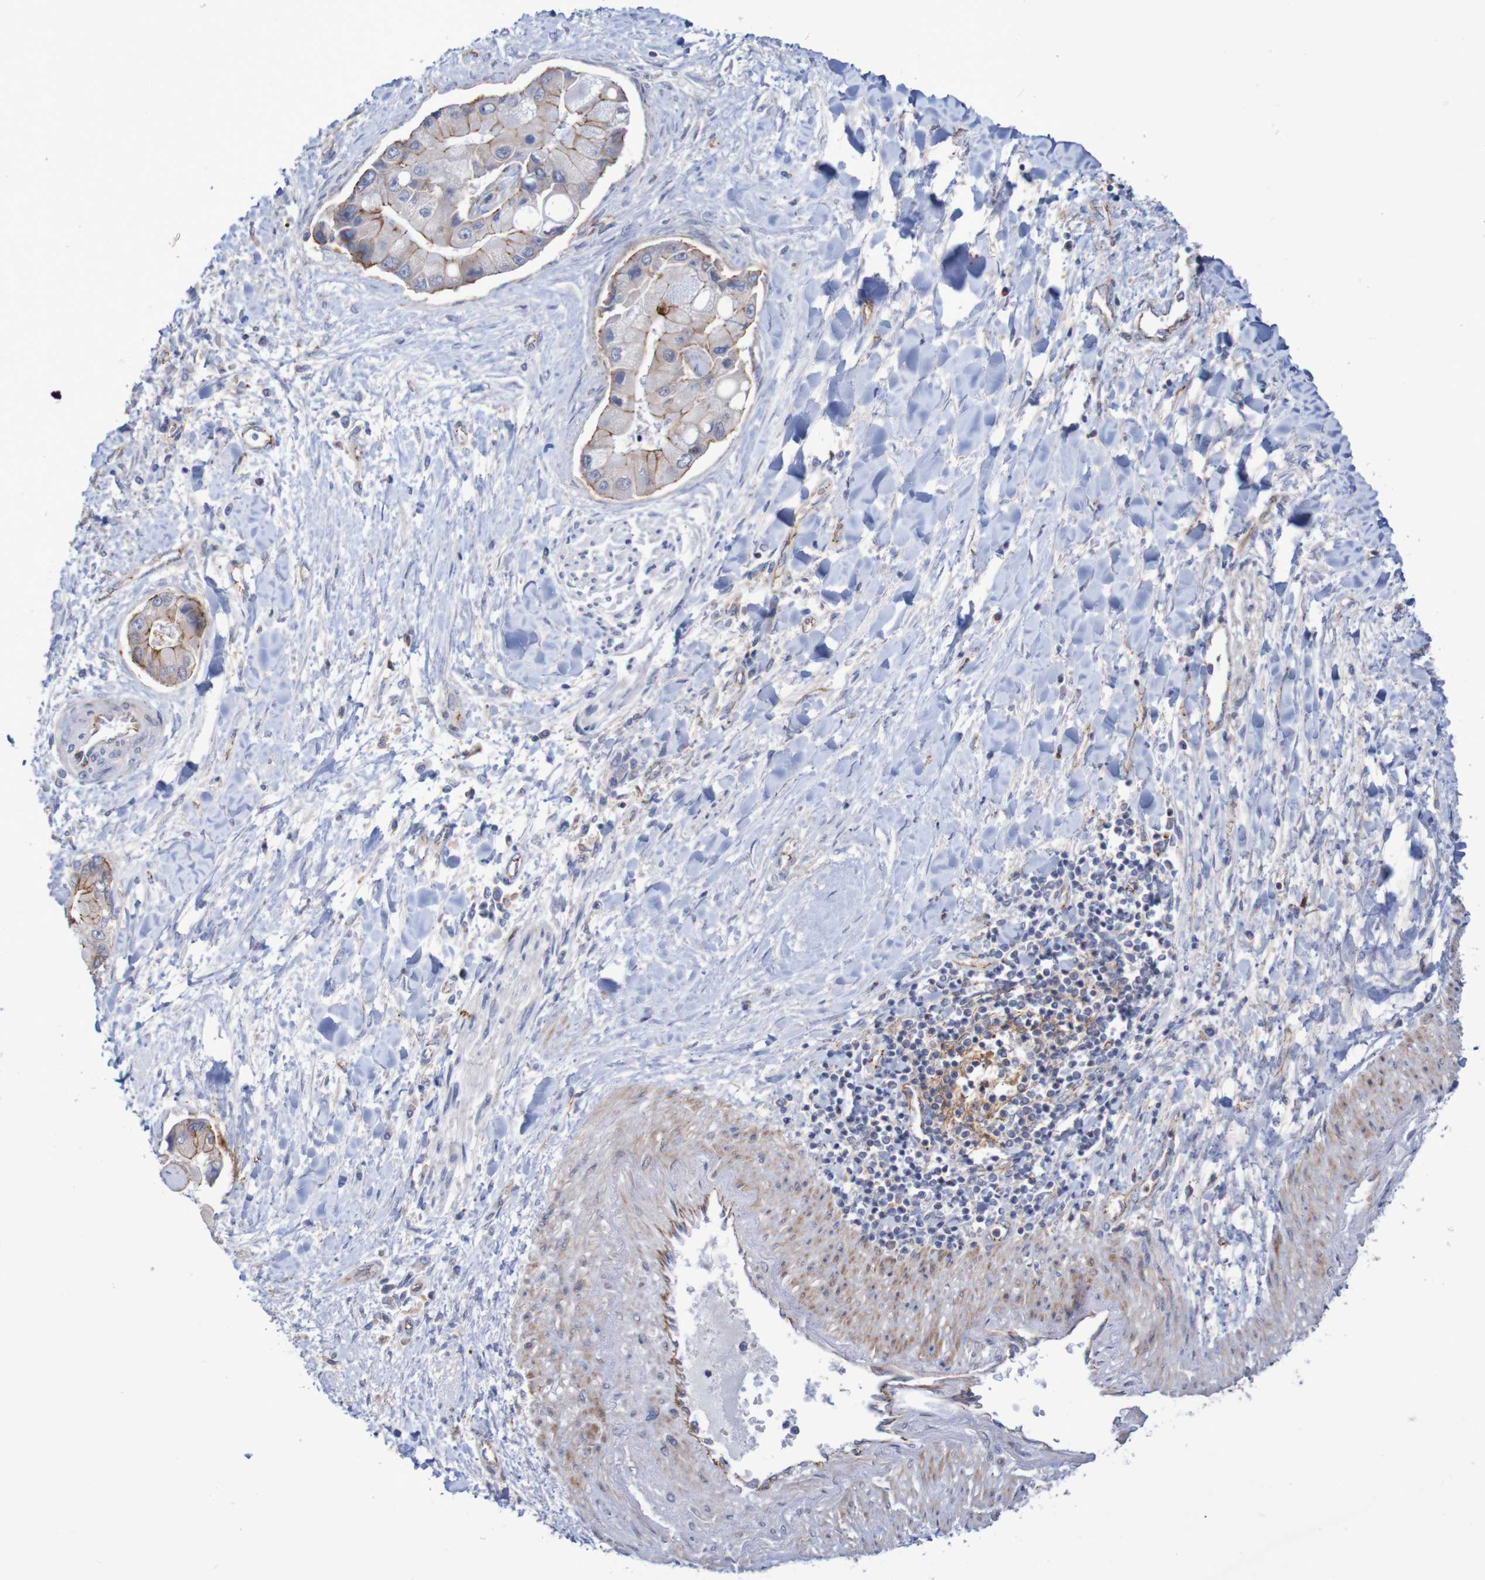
{"staining": {"intensity": "moderate", "quantity": "25%-75%", "location": "cytoplasmic/membranous"}, "tissue": "liver cancer", "cell_type": "Tumor cells", "image_type": "cancer", "snomed": [{"axis": "morphology", "description": "Cholangiocarcinoma"}, {"axis": "topography", "description": "Liver"}], "caption": "Protein staining of liver cancer (cholangiocarcinoma) tissue demonstrates moderate cytoplasmic/membranous positivity in about 25%-75% of tumor cells.", "gene": "NECTIN2", "patient": {"sex": "male", "age": 50}}